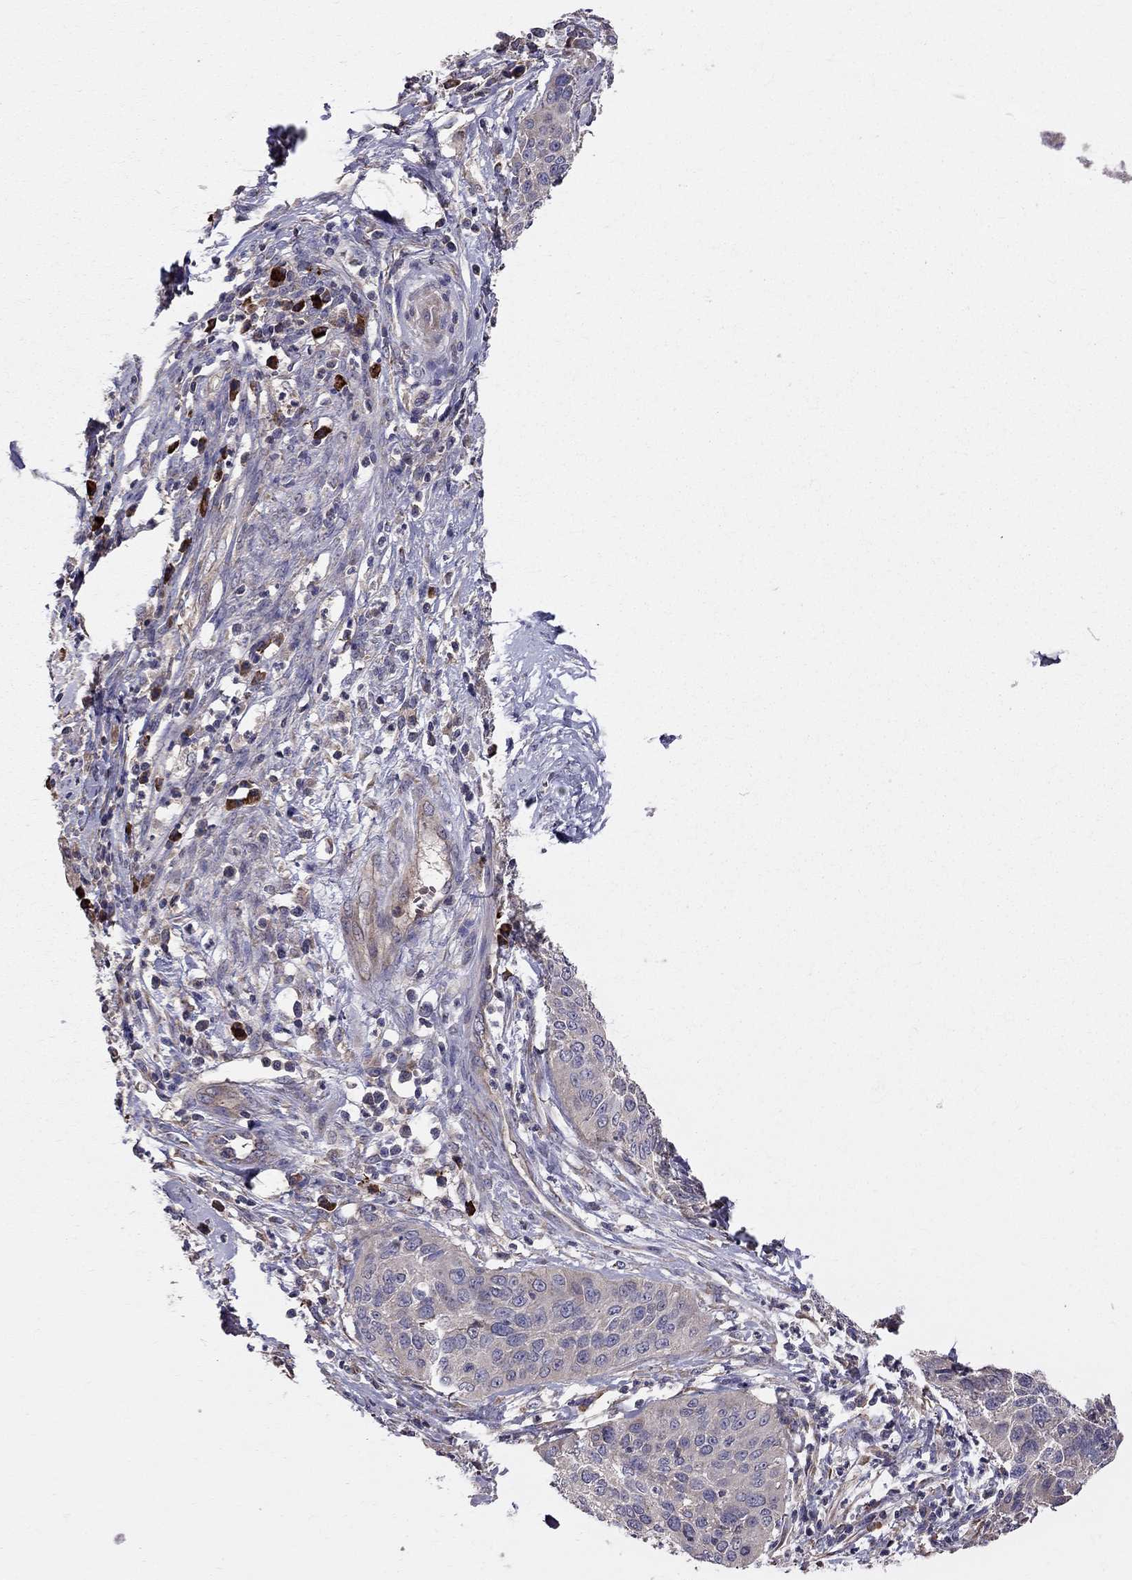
{"staining": {"intensity": "weak", "quantity": "<25%", "location": "cytoplasmic/membranous"}, "tissue": "cervical cancer", "cell_type": "Tumor cells", "image_type": "cancer", "snomed": [{"axis": "morphology", "description": "Normal tissue, NOS"}, {"axis": "morphology", "description": "Squamous cell carcinoma, NOS"}, {"axis": "topography", "description": "Cervix"}], "caption": "Tumor cells show no significant staining in cervical squamous cell carcinoma.", "gene": "PIK3CG", "patient": {"sex": "female", "age": 39}}